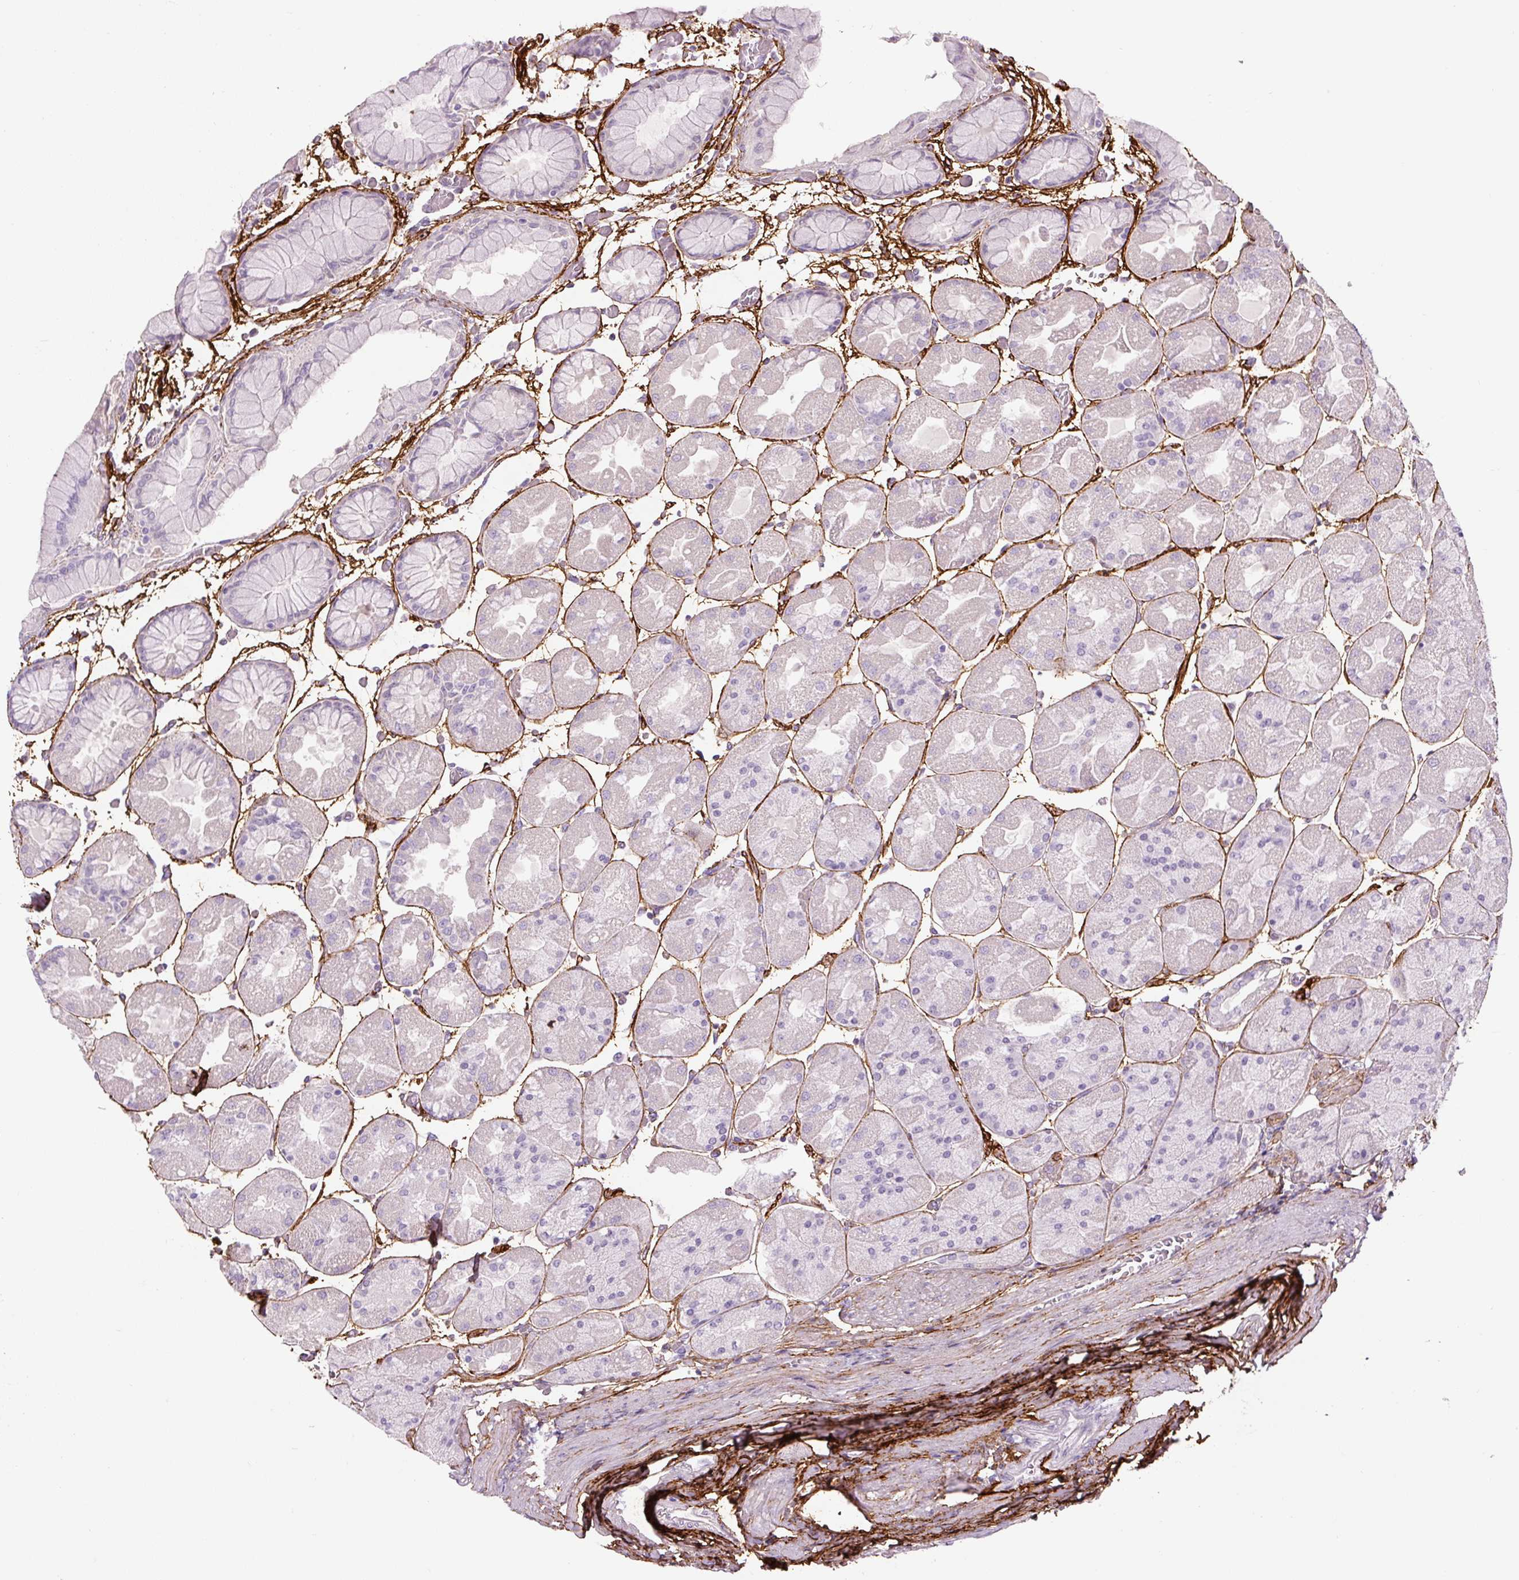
{"staining": {"intensity": "negative", "quantity": "none", "location": "none"}, "tissue": "stomach", "cell_type": "Glandular cells", "image_type": "normal", "snomed": [{"axis": "morphology", "description": "Normal tissue, NOS"}, {"axis": "topography", "description": "Stomach"}], "caption": "Immunohistochemical staining of benign human stomach exhibits no significant staining in glandular cells. (DAB (3,3'-diaminobenzidine) immunohistochemistry, high magnification).", "gene": "FBN1", "patient": {"sex": "female", "age": 61}}